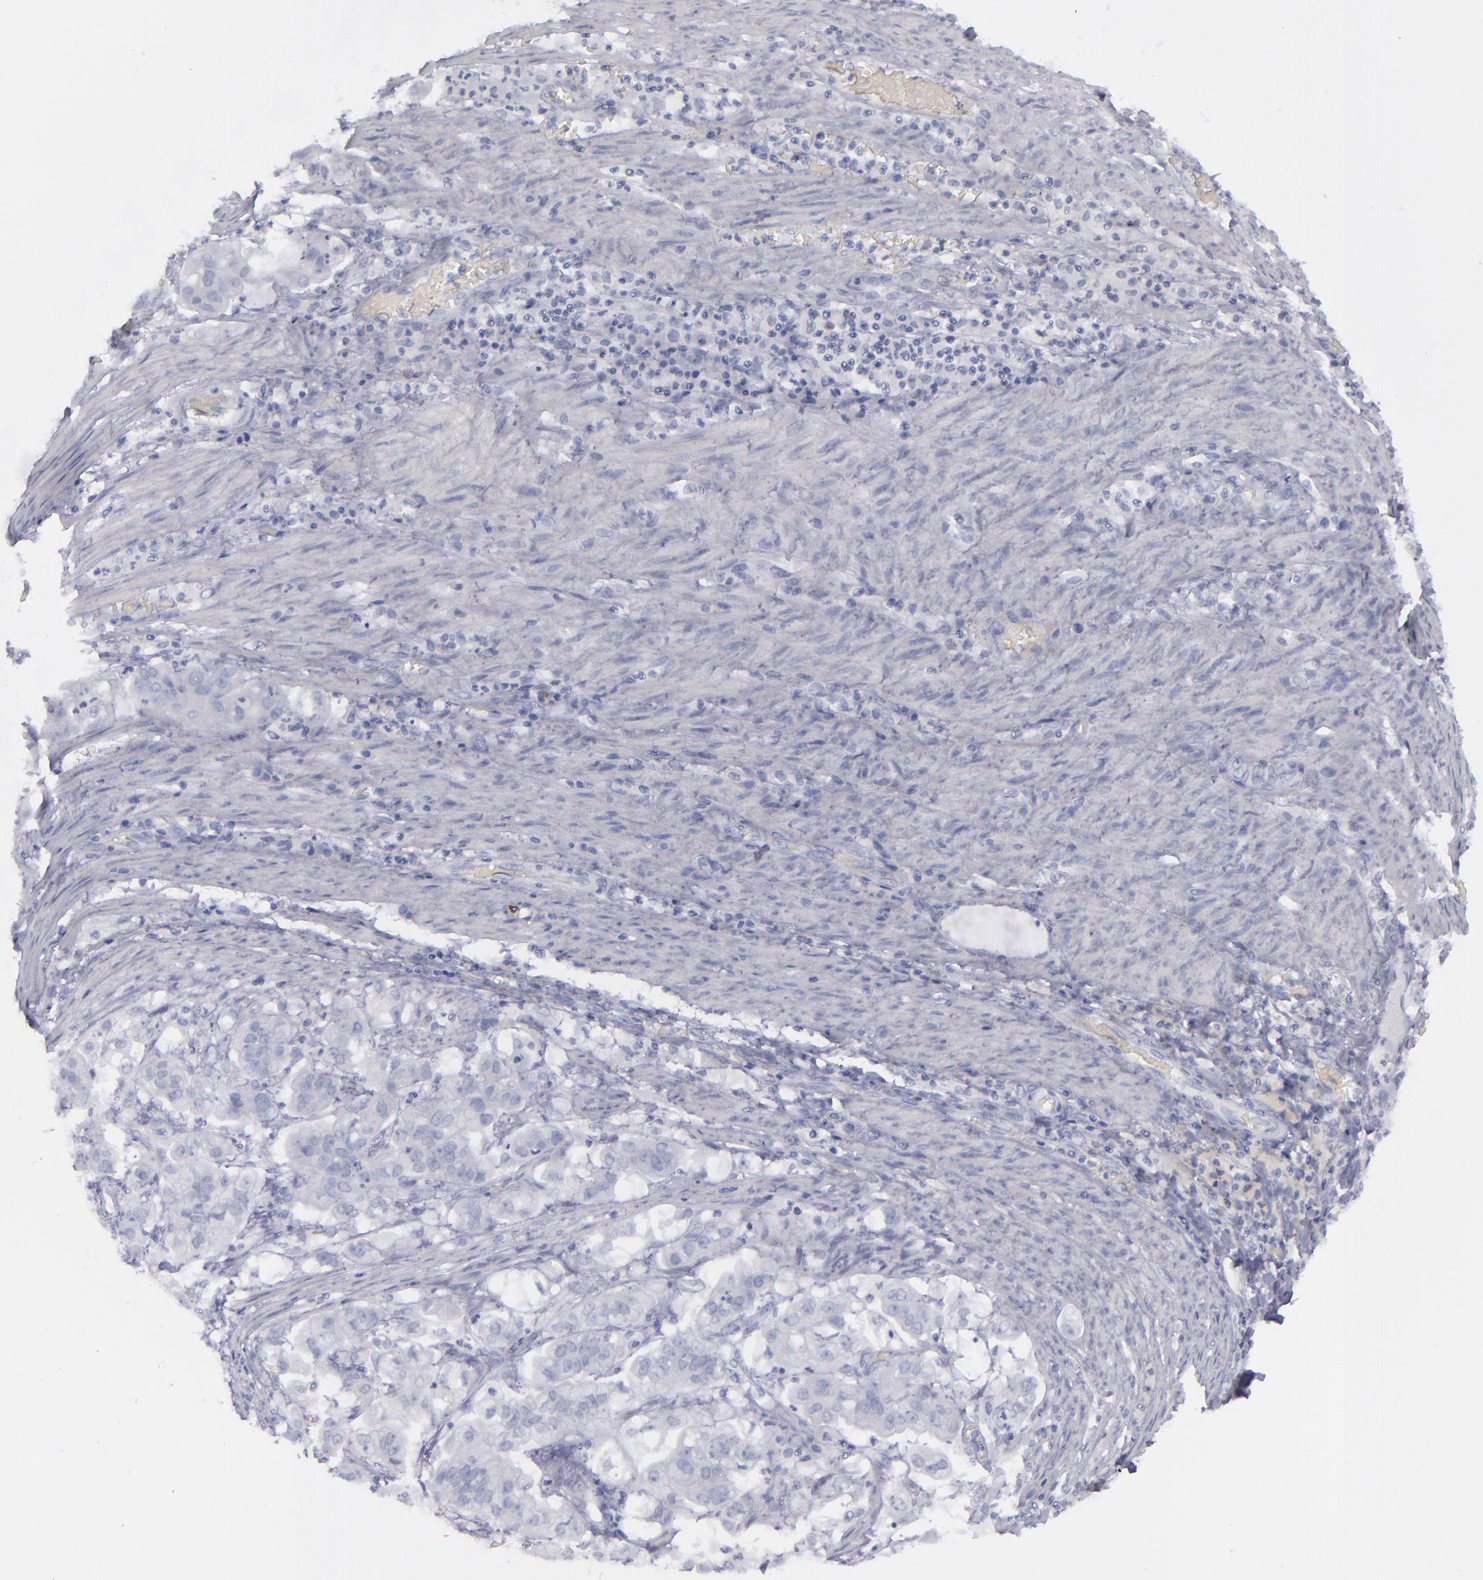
{"staining": {"intensity": "negative", "quantity": "none", "location": "none"}, "tissue": "stomach cancer", "cell_type": "Tumor cells", "image_type": "cancer", "snomed": [{"axis": "morphology", "description": "Adenocarcinoma, NOS"}, {"axis": "topography", "description": "Stomach"}], "caption": "A histopathology image of human adenocarcinoma (stomach) is negative for staining in tumor cells.", "gene": "CD22", "patient": {"sex": "male", "age": 62}}